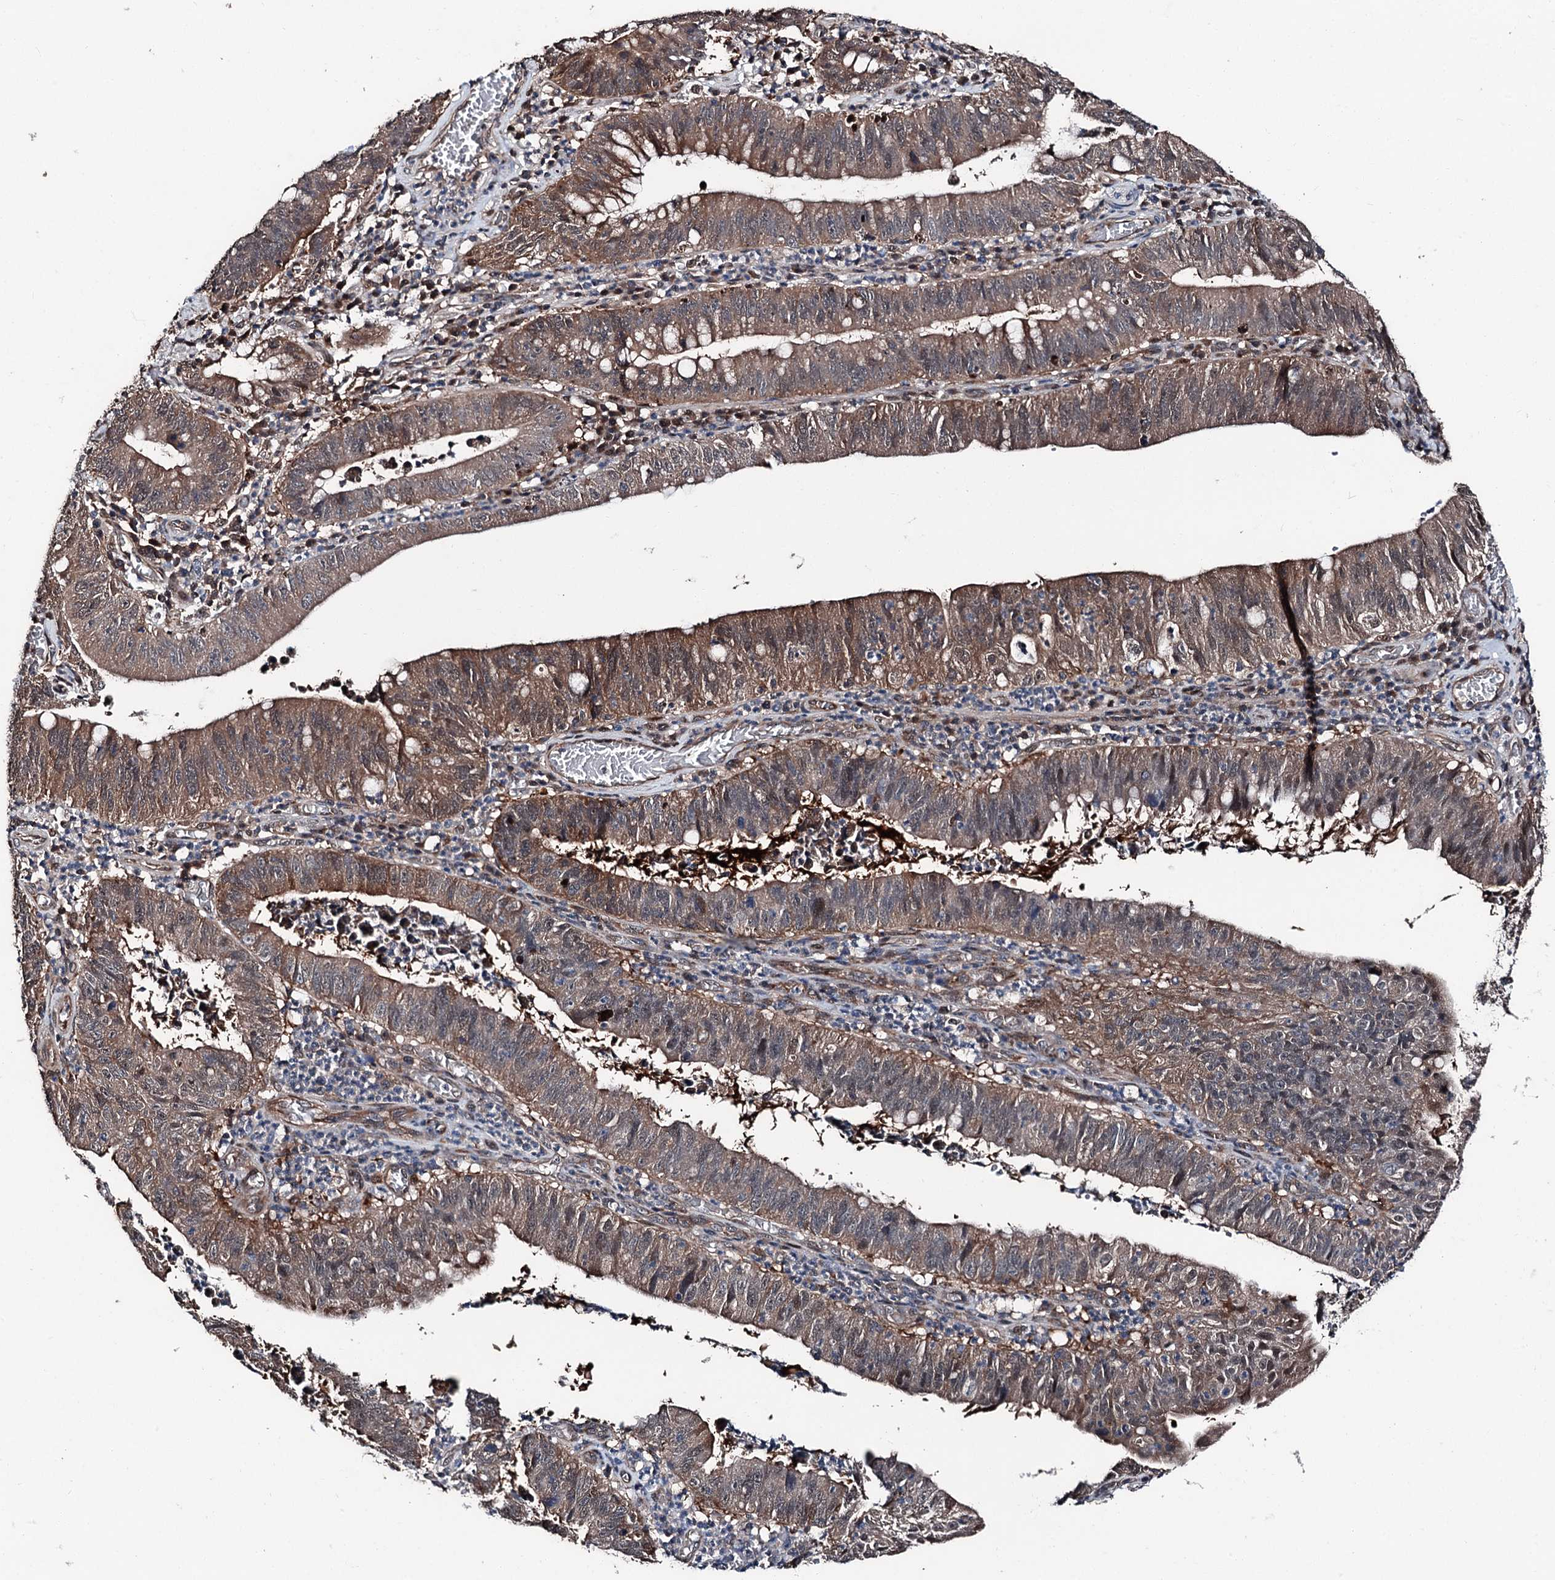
{"staining": {"intensity": "moderate", "quantity": "25%-75%", "location": "cytoplasmic/membranous"}, "tissue": "stomach cancer", "cell_type": "Tumor cells", "image_type": "cancer", "snomed": [{"axis": "morphology", "description": "Adenocarcinoma, NOS"}, {"axis": "topography", "description": "Stomach"}], "caption": "IHC micrograph of stomach cancer stained for a protein (brown), which shows medium levels of moderate cytoplasmic/membranous staining in approximately 25%-75% of tumor cells.", "gene": "PSMD13", "patient": {"sex": "male", "age": 59}}